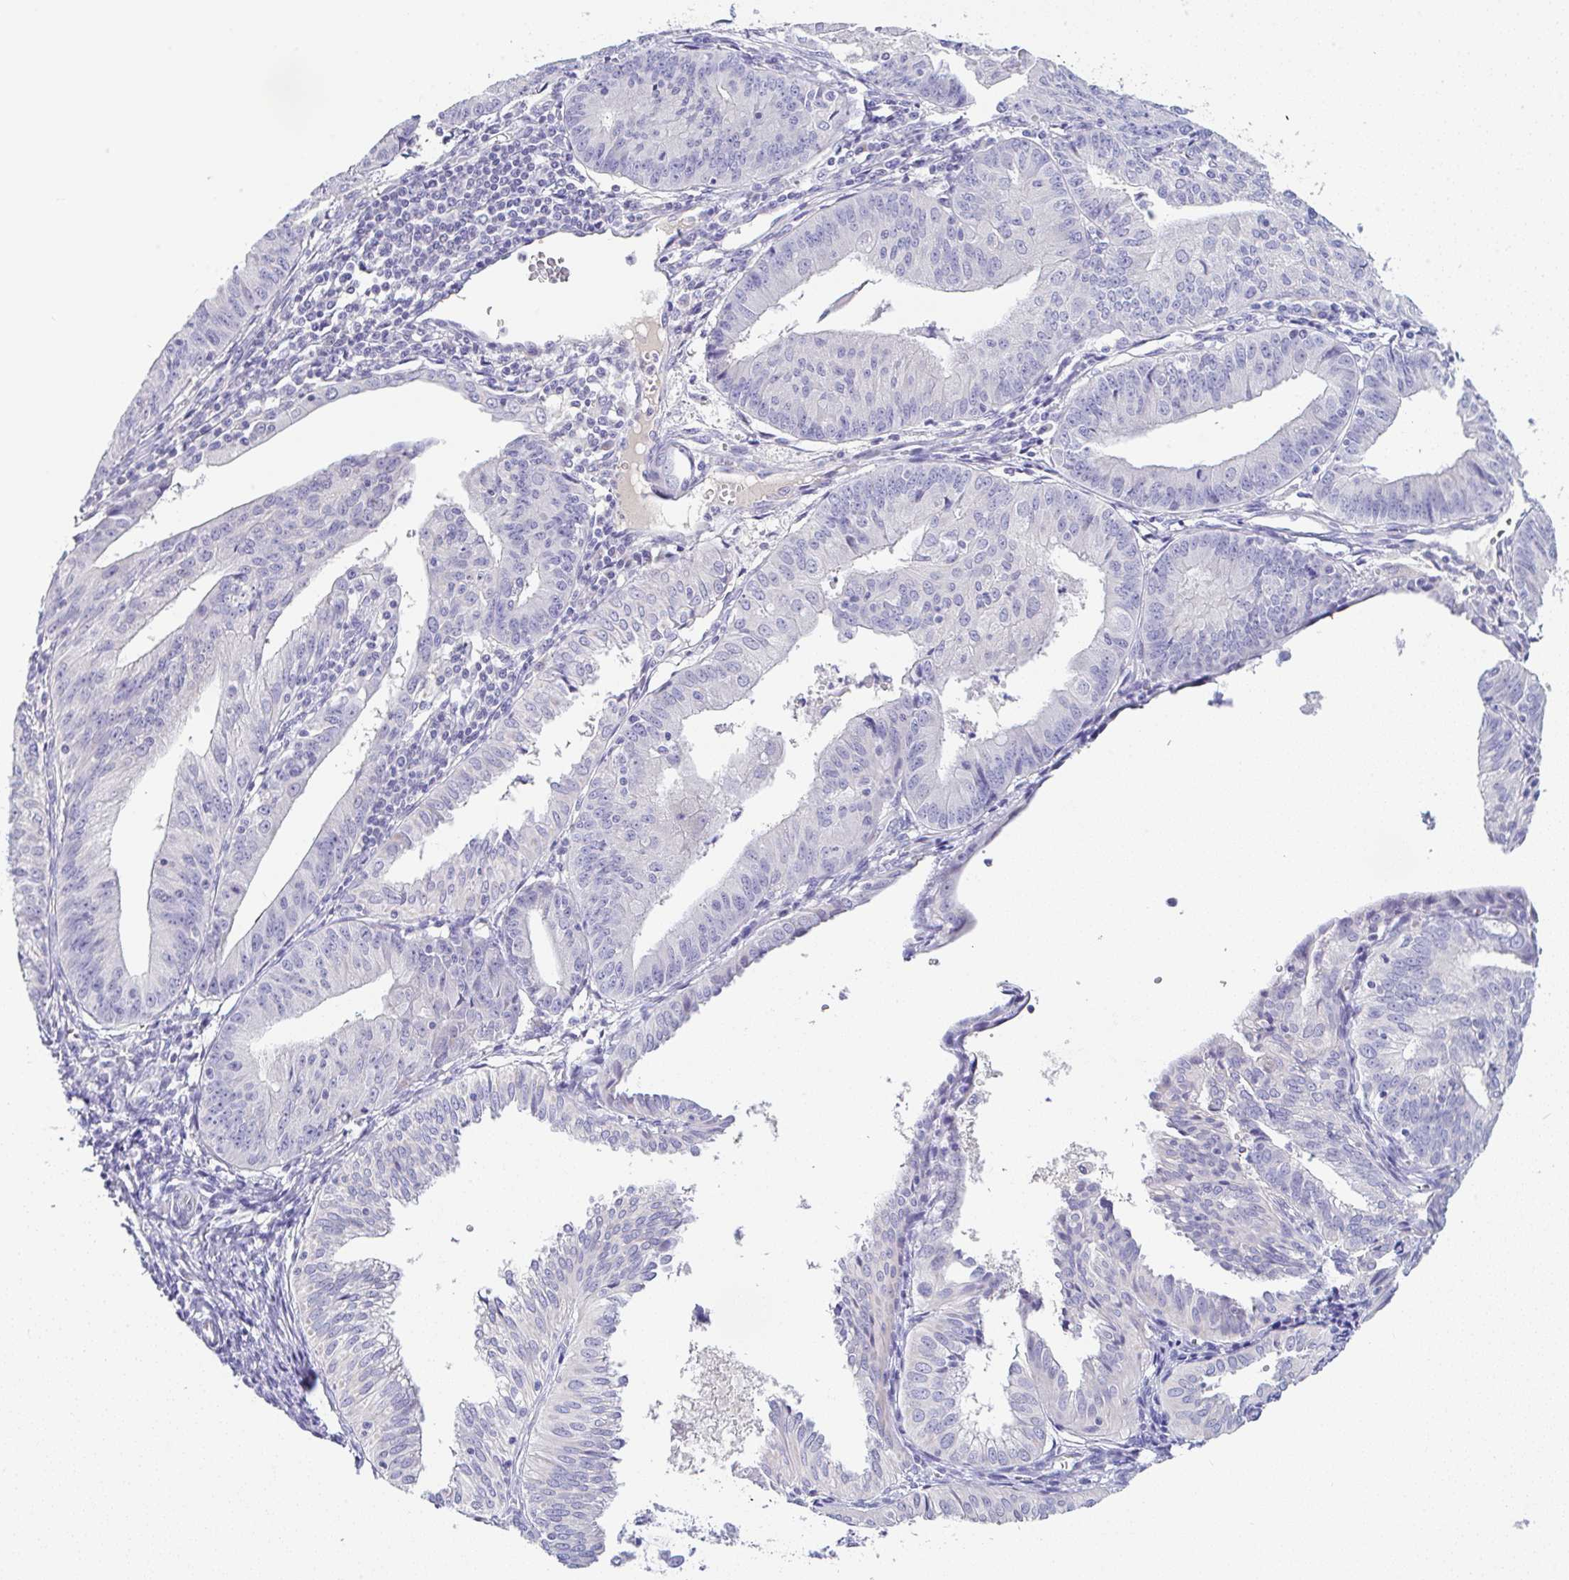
{"staining": {"intensity": "negative", "quantity": "none", "location": "none"}, "tissue": "endometrial cancer", "cell_type": "Tumor cells", "image_type": "cancer", "snomed": [{"axis": "morphology", "description": "Adenocarcinoma, NOS"}, {"axis": "topography", "description": "Endometrium"}], "caption": "This is a image of immunohistochemistry staining of endometrial cancer (adenocarcinoma), which shows no positivity in tumor cells. (Brightfield microscopy of DAB (3,3'-diaminobenzidine) immunohistochemistry at high magnification).", "gene": "SERPINE3", "patient": {"sex": "female", "age": 56}}